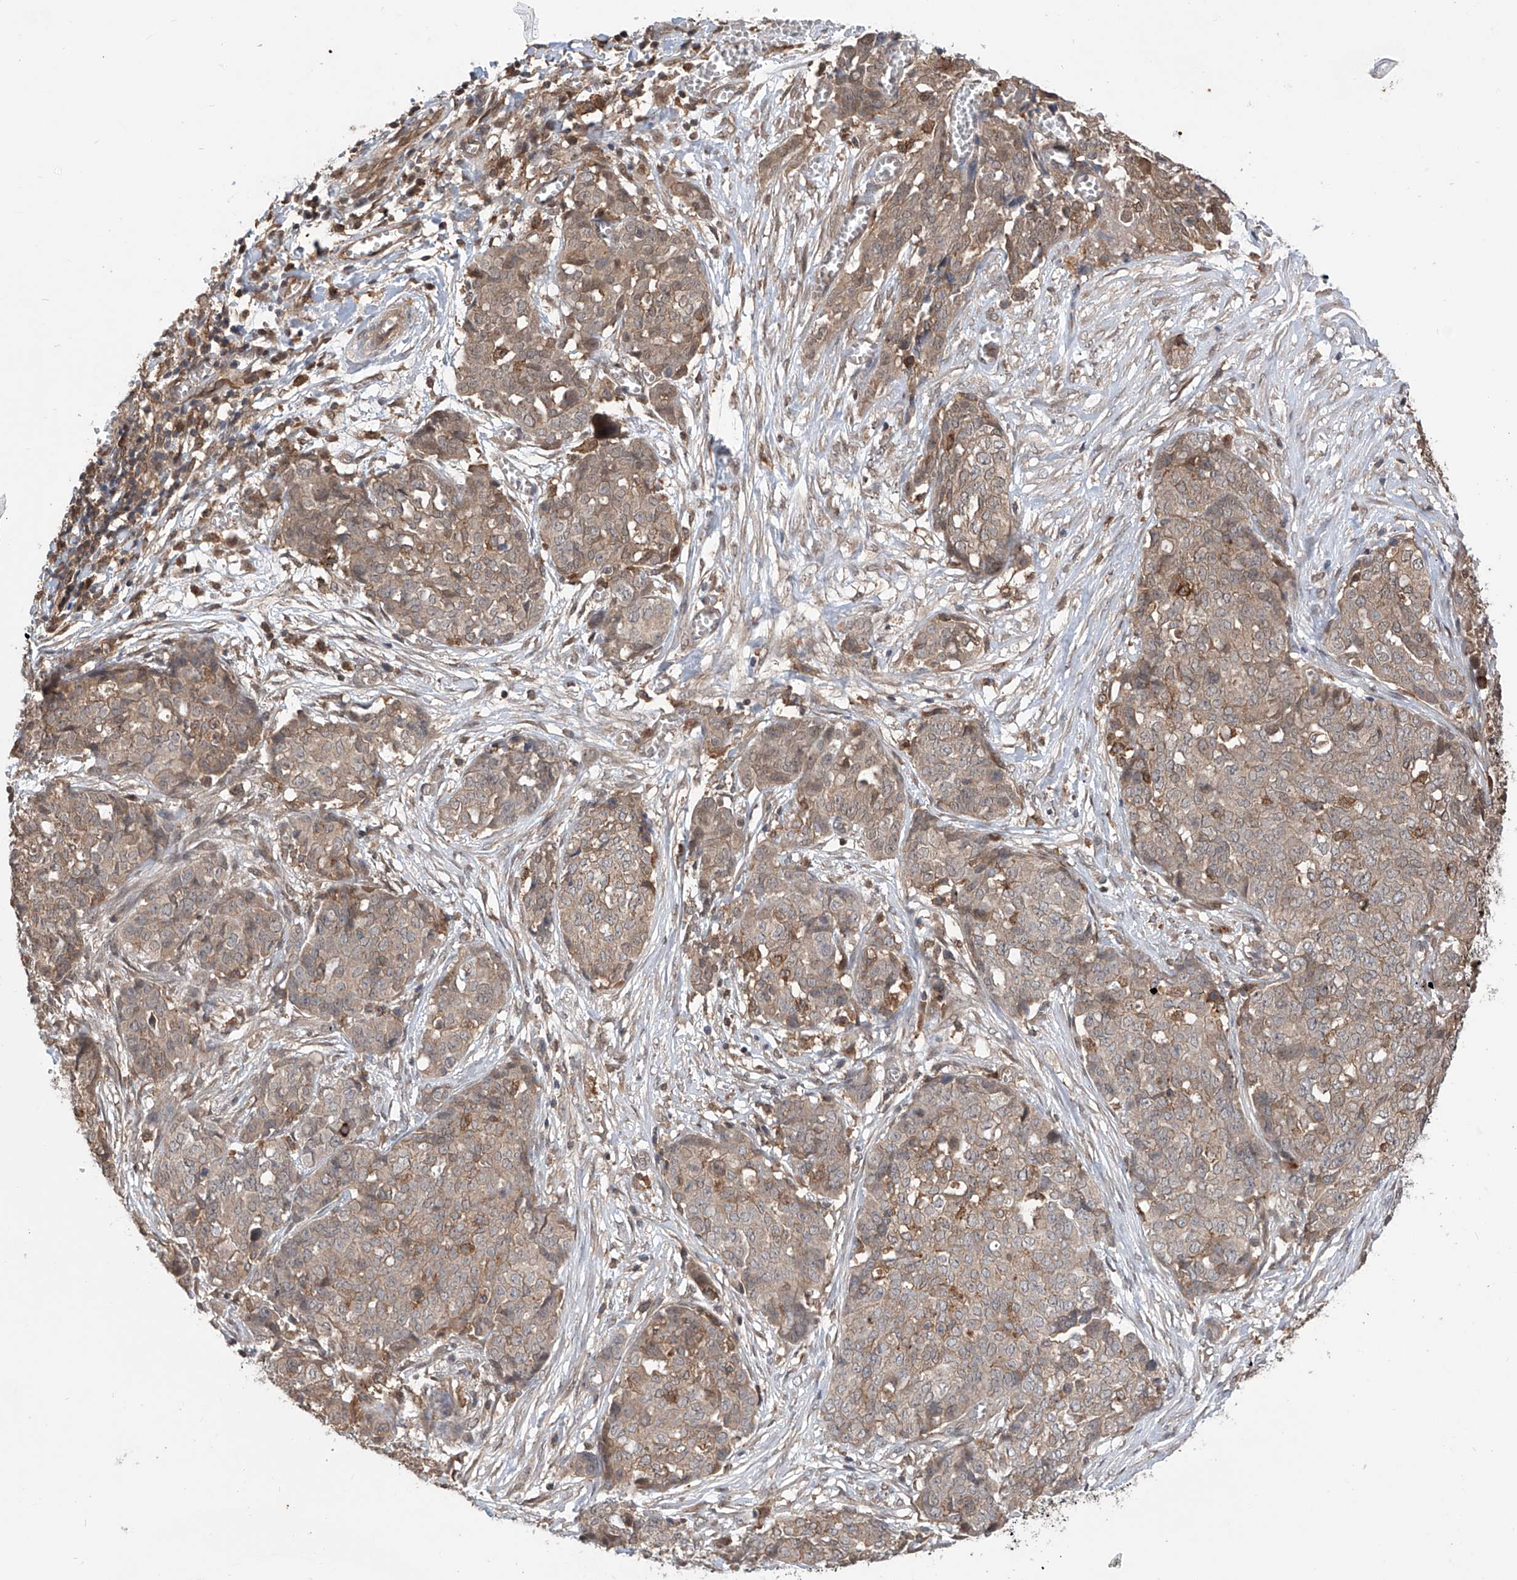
{"staining": {"intensity": "weak", "quantity": "25%-75%", "location": "cytoplasmic/membranous"}, "tissue": "ovarian cancer", "cell_type": "Tumor cells", "image_type": "cancer", "snomed": [{"axis": "morphology", "description": "Cystadenocarcinoma, serous, NOS"}, {"axis": "topography", "description": "Soft tissue"}, {"axis": "topography", "description": "Ovary"}], "caption": "IHC (DAB (3,3'-diaminobenzidine)) staining of human ovarian cancer shows weak cytoplasmic/membranous protein staining in approximately 25%-75% of tumor cells.", "gene": "HOXC8", "patient": {"sex": "female", "age": 57}}